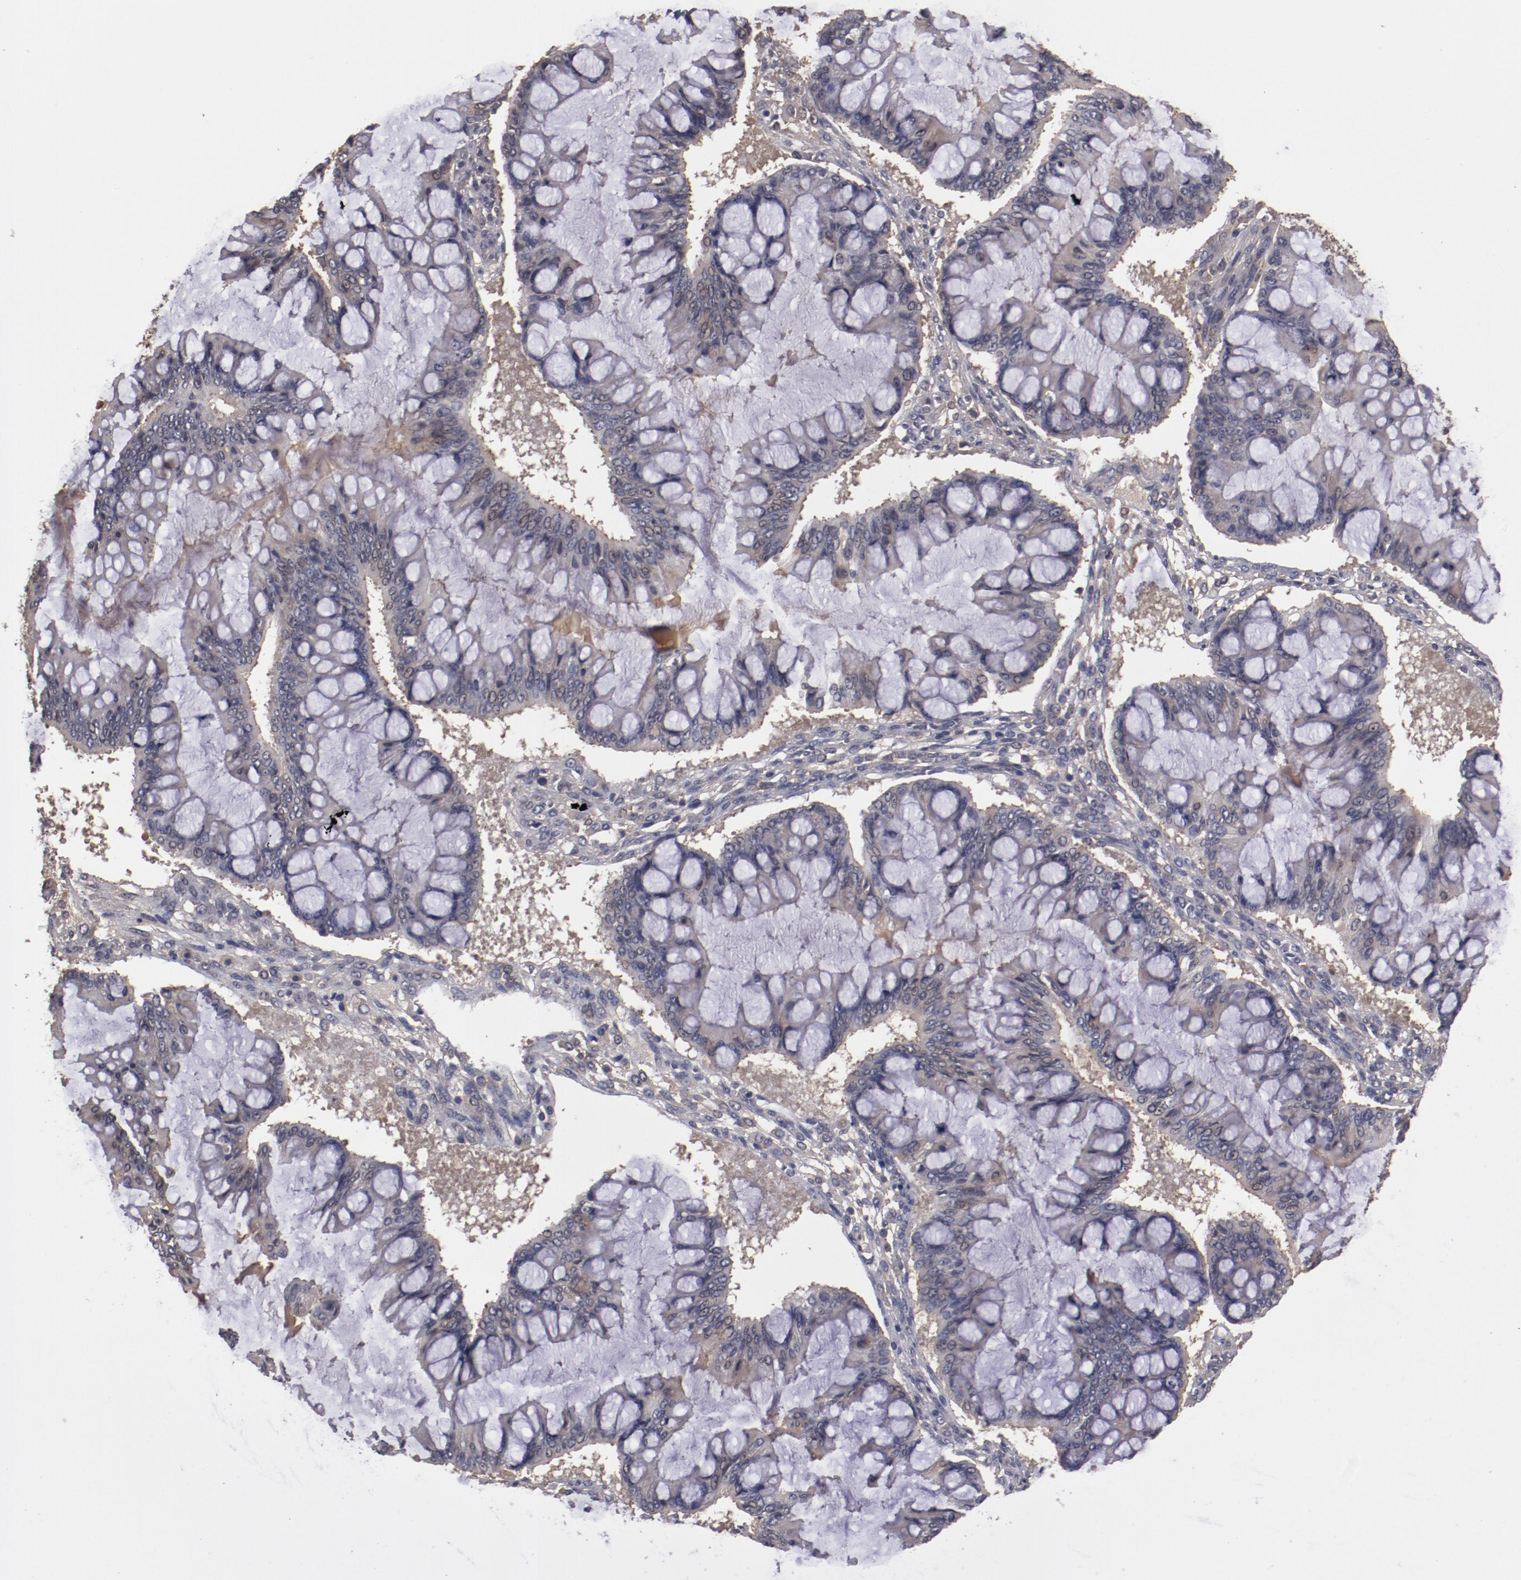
{"staining": {"intensity": "weak", "quantity": "<25%", "location": "cytoplasmic/membranous"}, "tissue": "ovarian cancer", "cell_type": "Tumor cells", "image_type": "cancer", "snomed": [{"axis": "morphology", "description": "Cystadenocarcinoma, mucinous, NOS"}, {"axis": "topography", "description": "Ovary"}], "caption": "The micrograph reveals no significant staining in tumor cells of ovarian cancer.", "gene": "CP", "patient": {"sex": "female", "age": 73}}